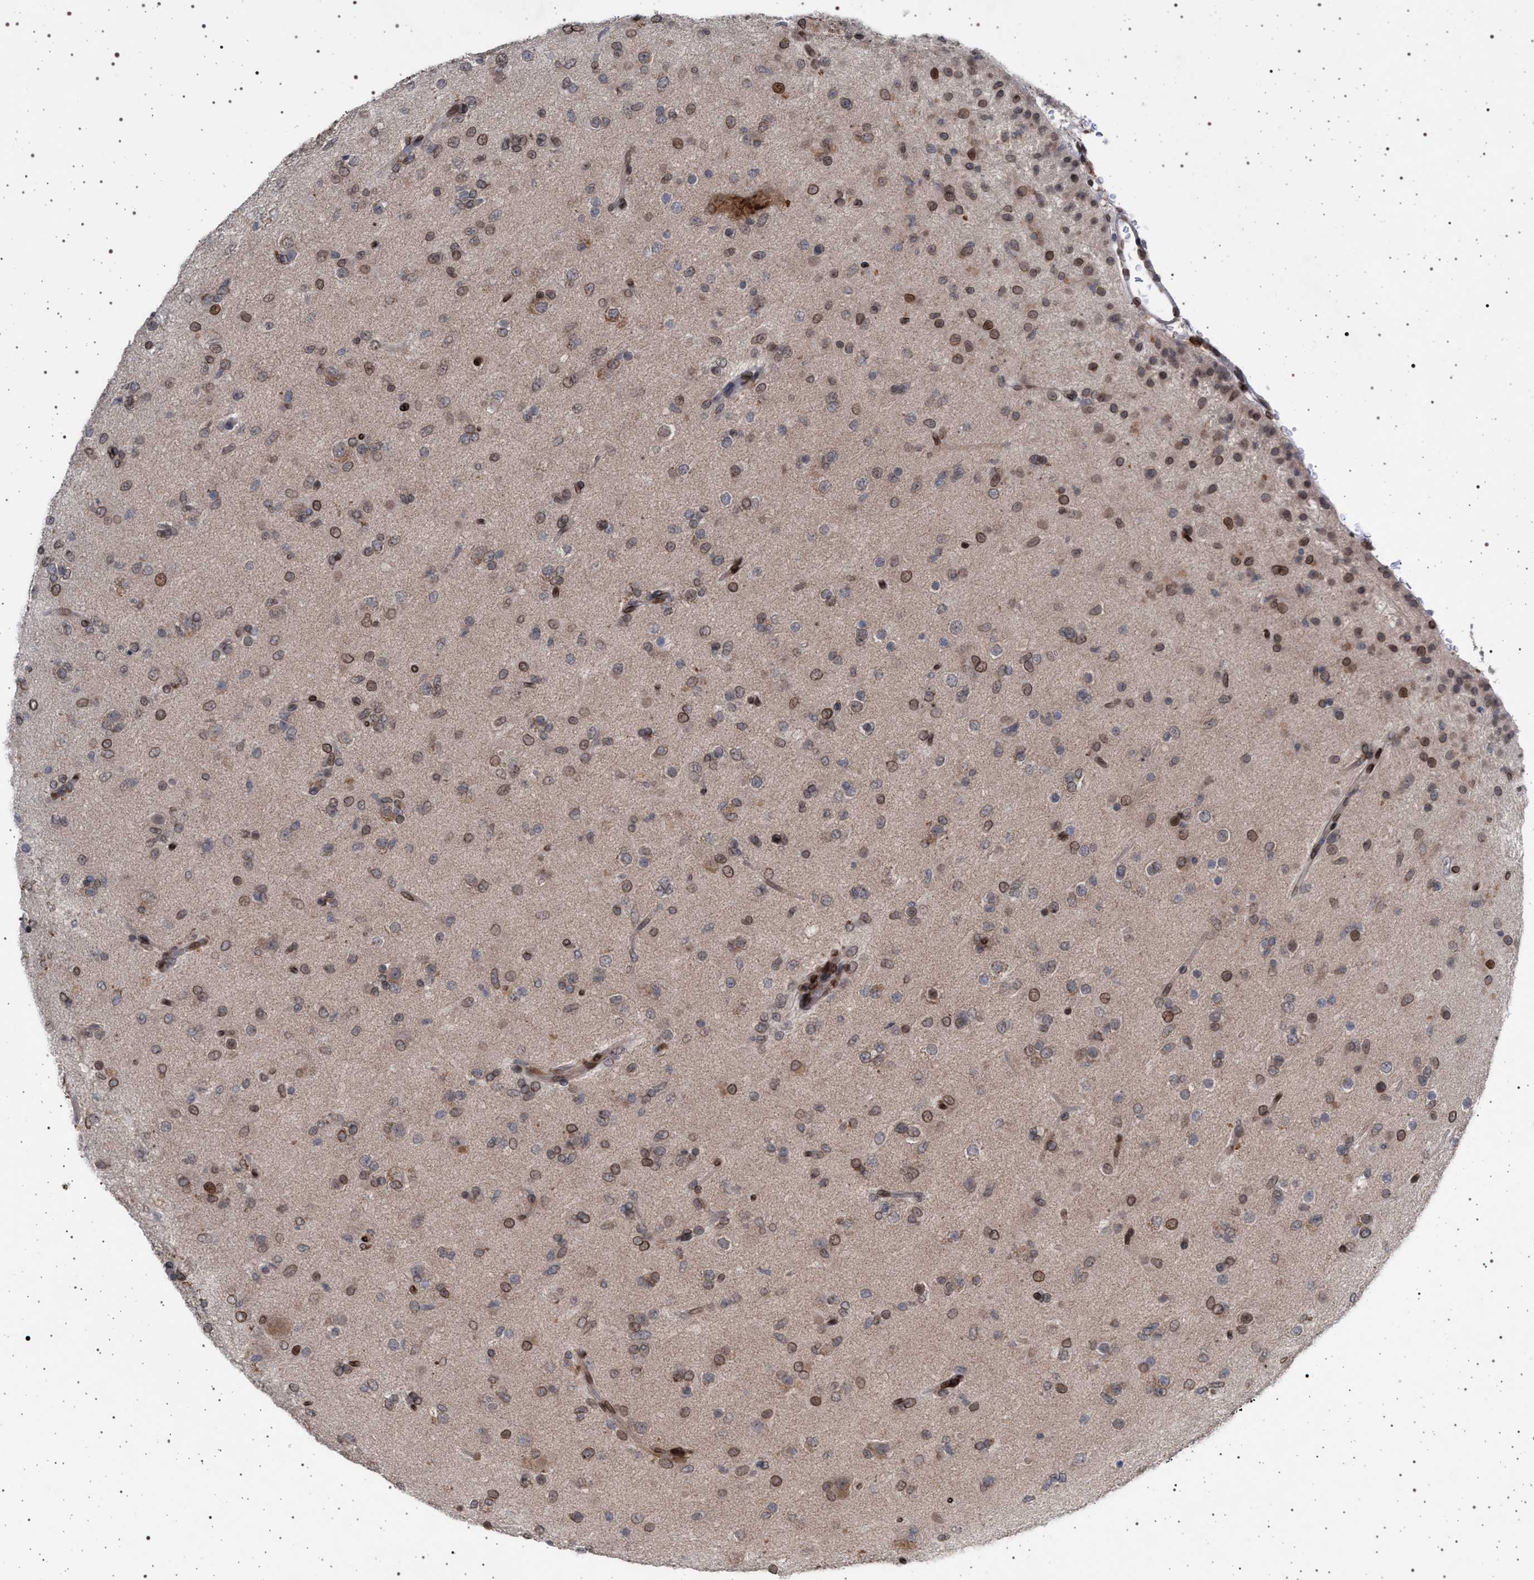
{"staining": {"intensity": "weak", "quantity": ">75%", "location": "nuclear"}, "tissue": "glioma", "cell_type": "Tumor cells", "image_type": "cancer", "snomed": [{"axis": "morphology", "description": "Glioma, malignant, Low grade"}, {"axis": "topography", "description": "Brain"}], "caption": "This histopathology image demonstrates immunohistochemistry staining of malignant low-grade glioma, with low weak nuclear staining in approximately >75% of tumor cells.", "gene": "ING2", "patient": {"sex": "male", "age": 65}}